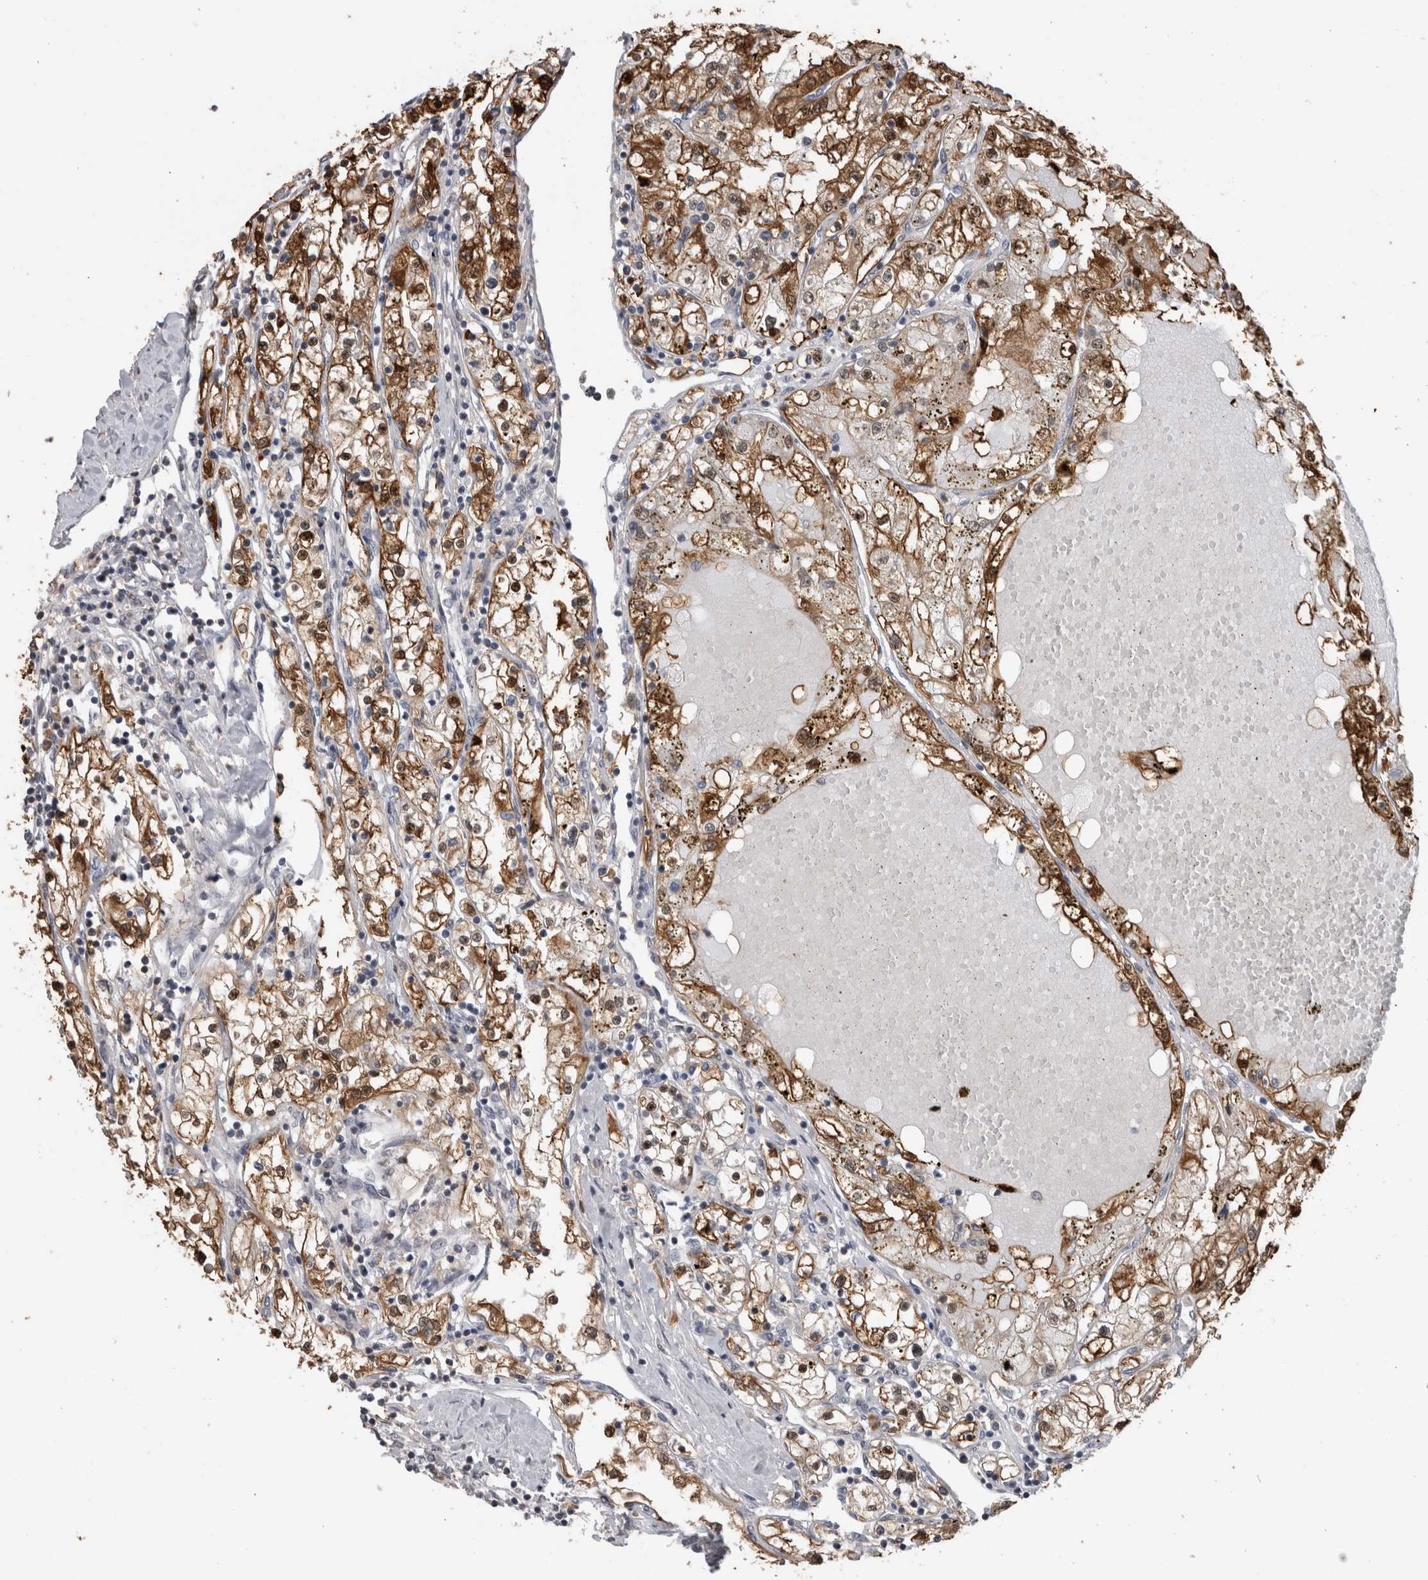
{"staining": {"intensity": "moderate", "quantity": ">75%", "location": "cytoplasmic/membranous"}, "tissue": "renal cancer", "cell_type": "Tumor cells", "image_type": "cancer", "snomed": [{"axis": "morphology", "description": "Adenocarcinoma, NOS"}, {"axis": "topography", "description": "Kidney"}], "caption": "Immunohistochemistry (IHC) of human adenocarcinoma (renal) reveals medium levels of moderate cytoplasmic/membranous staining in about >75% of tumor cells.", "gene": "USH1G", "patient": {"sex": "male", "age": 68}}